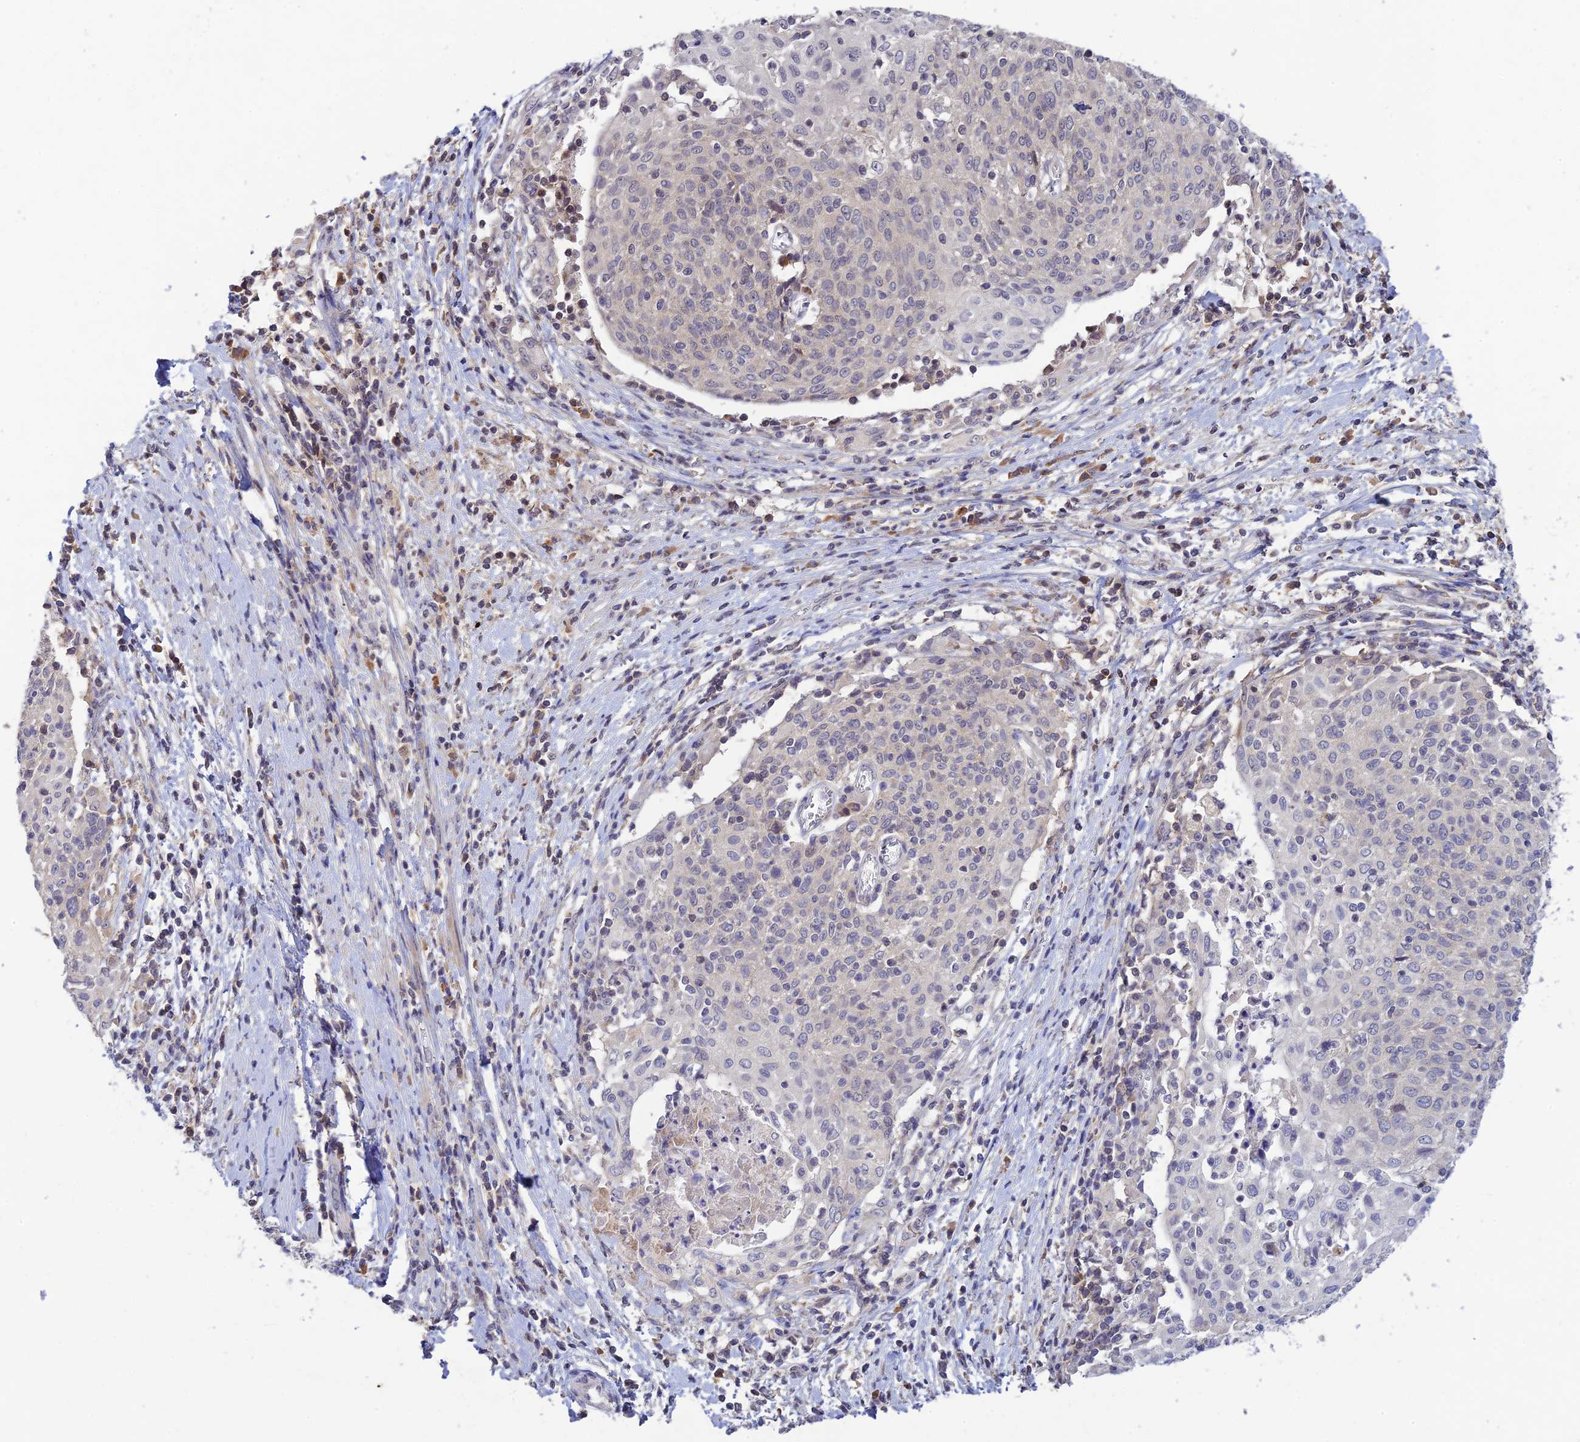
{"staining": {"intensity": "negative", "quantity": "none", "location": "none"}, "tissue": "cervical cancer", "cell_type": "Tumor cells", "image_type": "cancer", "snomed": [{"axis": "morphology", "description": "Squamous cell carcinoma, NOS"}, {"axis": "topography", "description": "Cervix"}], "caption": "Human squamous cell carcinoma (cervical) stained for a protein using immunohistochemistry exhibits no positivity in tumor cells.", "gene": "CHST5", "patient": {"sex": "female", "age": 52}}